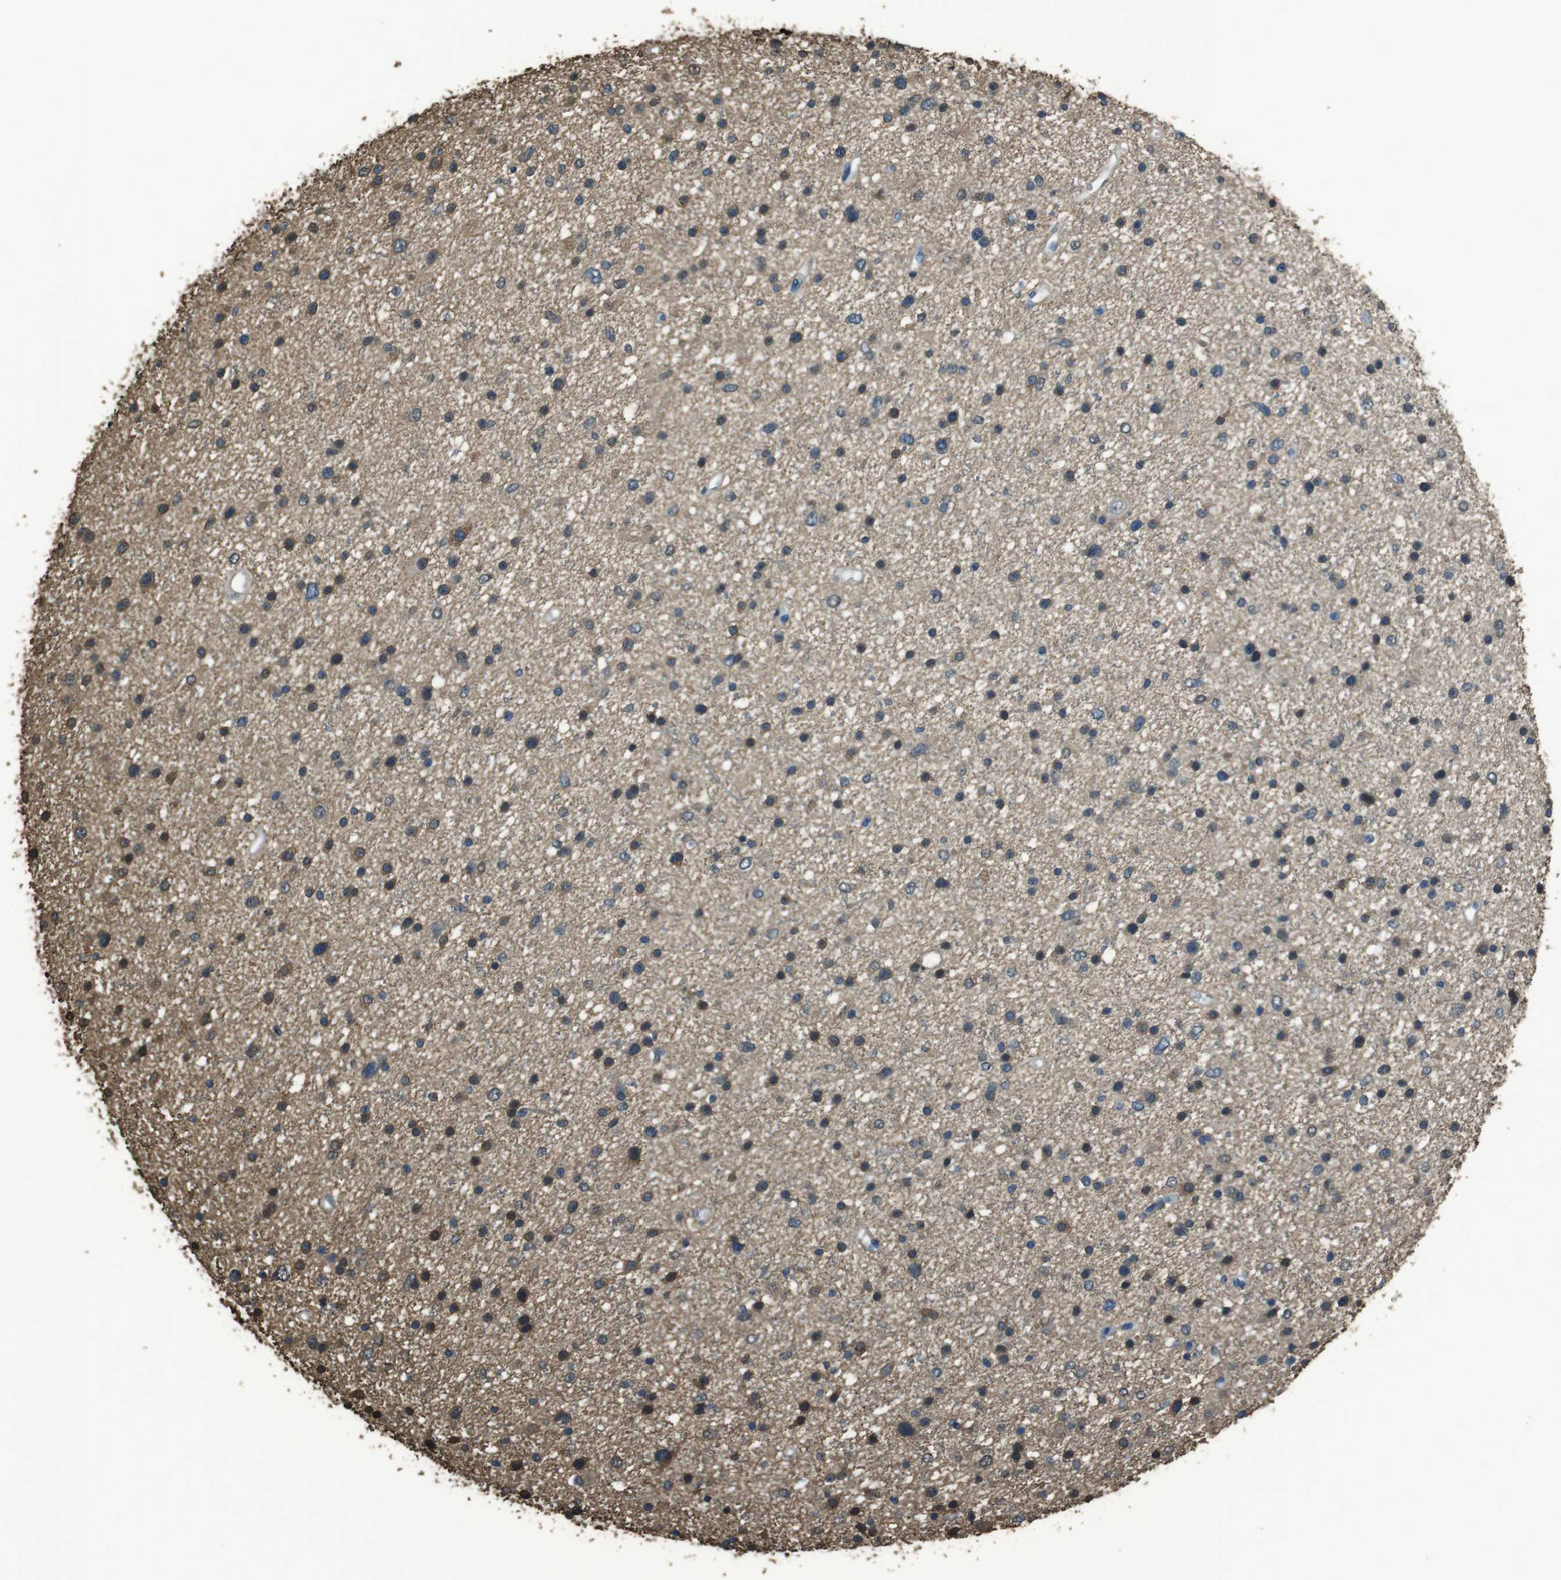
{"staining": {"intensity": "moderate", "quantity": "<25%", "location": "cytoplasmic/membranous,nuclear"}, "tissue": "glioma", "cell_type": "Tumor cells", "image_type": "cancer", "snomed": [{"axis": "morphology", "description": "Glioma, malignant, Low grade"}, {"axis": "topography", "description": "Brain"}], "caption": "Low-grade glioma (malignant) was stained to show a protein in brown. There is low levels of moderate cytoplasmic/membranous and nuclear expression in approximately <25% of tumor cells.", "gene": "TWSG1", "patient": {"sex": "female", "age": 37}}